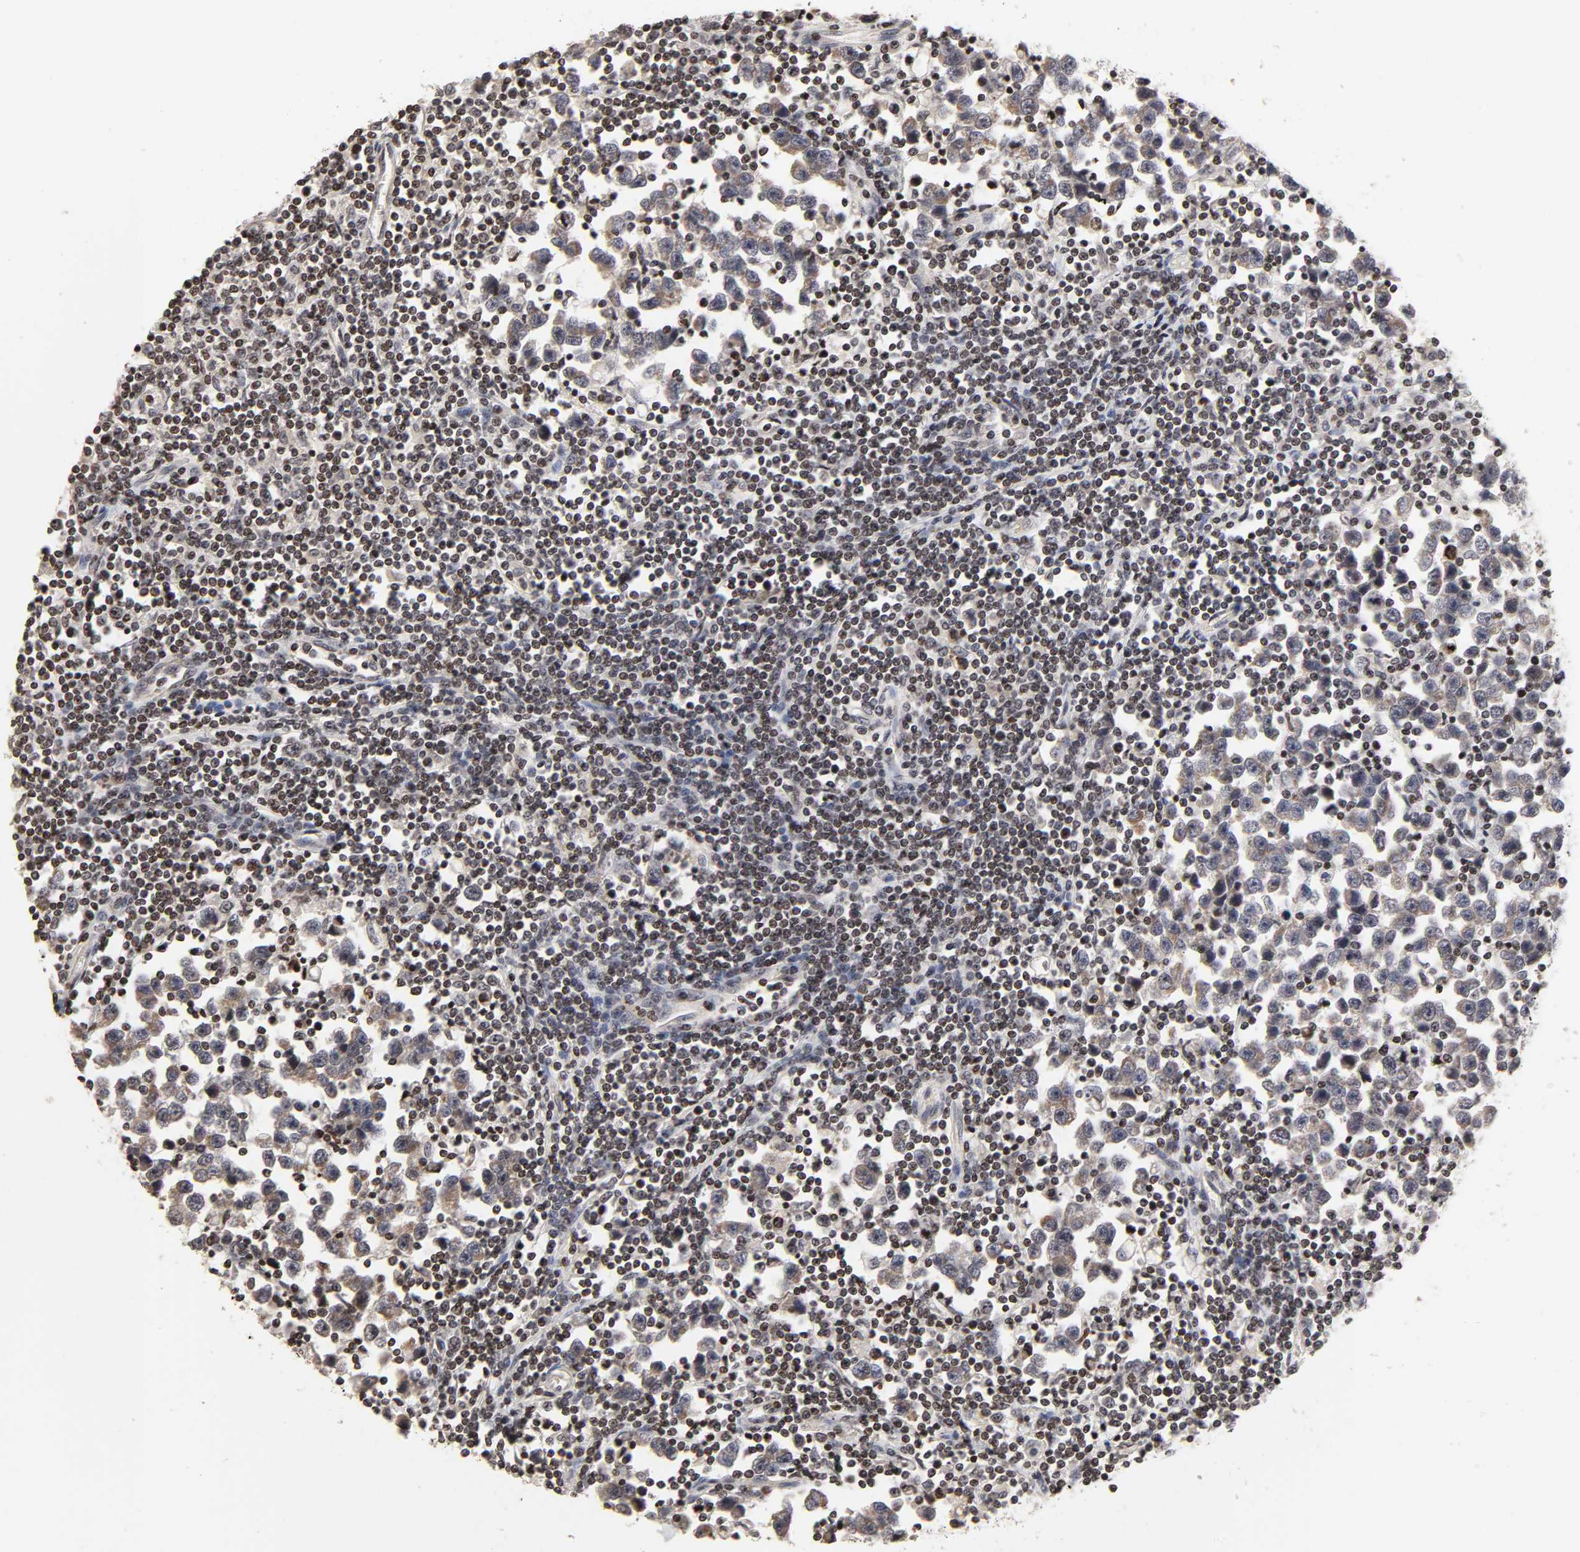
{"staining": {"intensity": "weak", "quantity": "<25%", "location": "cytoplasmic/membranous"}, "tissue": "testis cancer", "cell_type": "Tumor cells", "image_type": "cancer", "snomed": [{"axis": "morphology", "description": "Seminoma, NOS"}, {"axis": "topography", "description": "Testis"}], "caption": "DAB (3,3'-diaminobenzidine) immunohistochemical staining of human seminoma (testis) demonstrates no significant staining in tumor cells. The staining is performed using DAB (3,3'-diaminobenzidine) brown chromogen with nuclei counter-stained in using hematoxylin.", "gene": "ZNF473", "patient": {"sex": "male", "age": 43}}